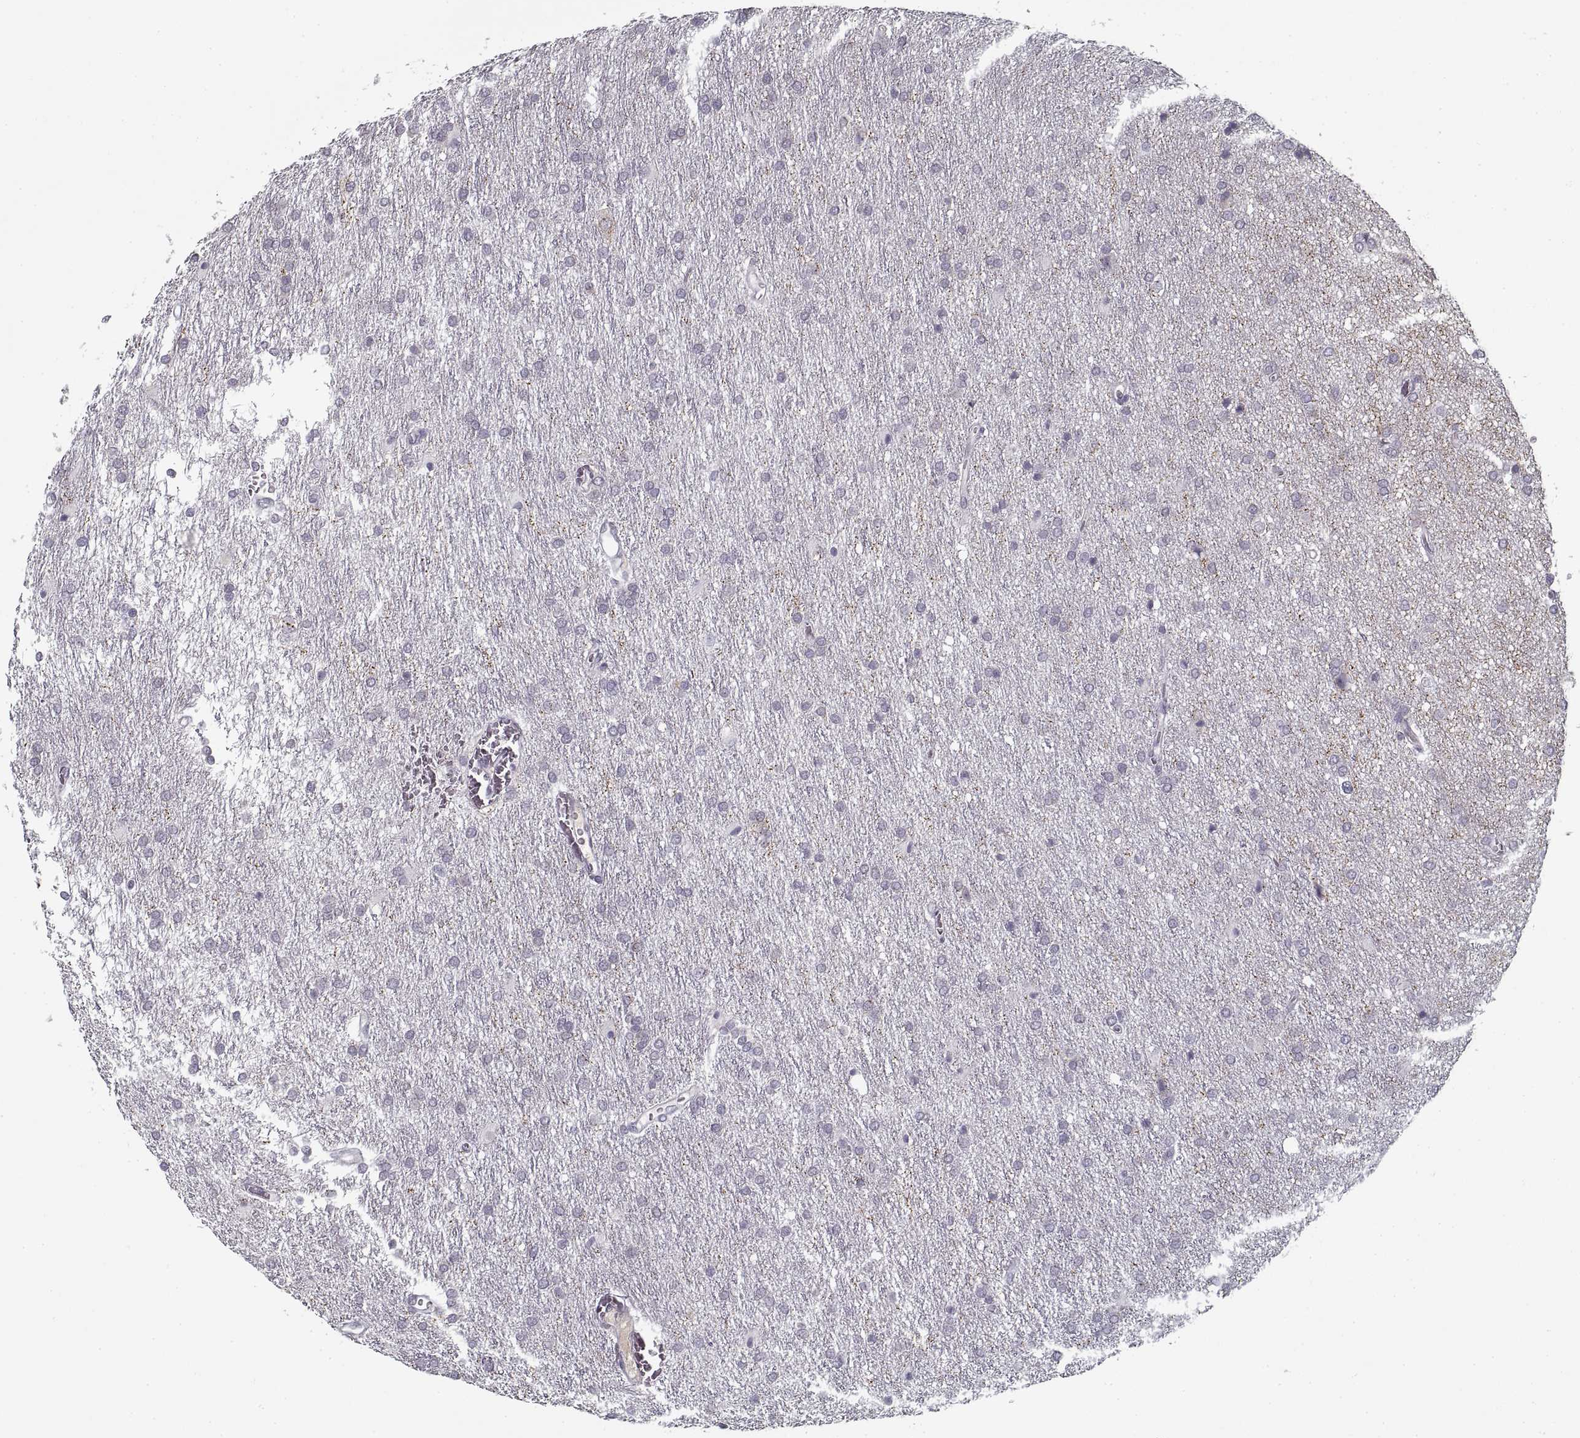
{"staining": {"intensity": "negative", "quantity": "none", "location": "none"}, "tissue": "glioma", "cell_type": "Tumor cells", "image_type": "cancer", "snomed": [{"axis": "morphology", "description": "Glioma, malignant, Low grade"}, {"axis": "topography", "description": "Brain"}], "caption": "Immunohistochemistry (IHC) of malignant glioma (low-grade) demonstrates no expression in tumor cells.", "gene": "GAD2", "patient": {"sex": "female", "age": 32}}